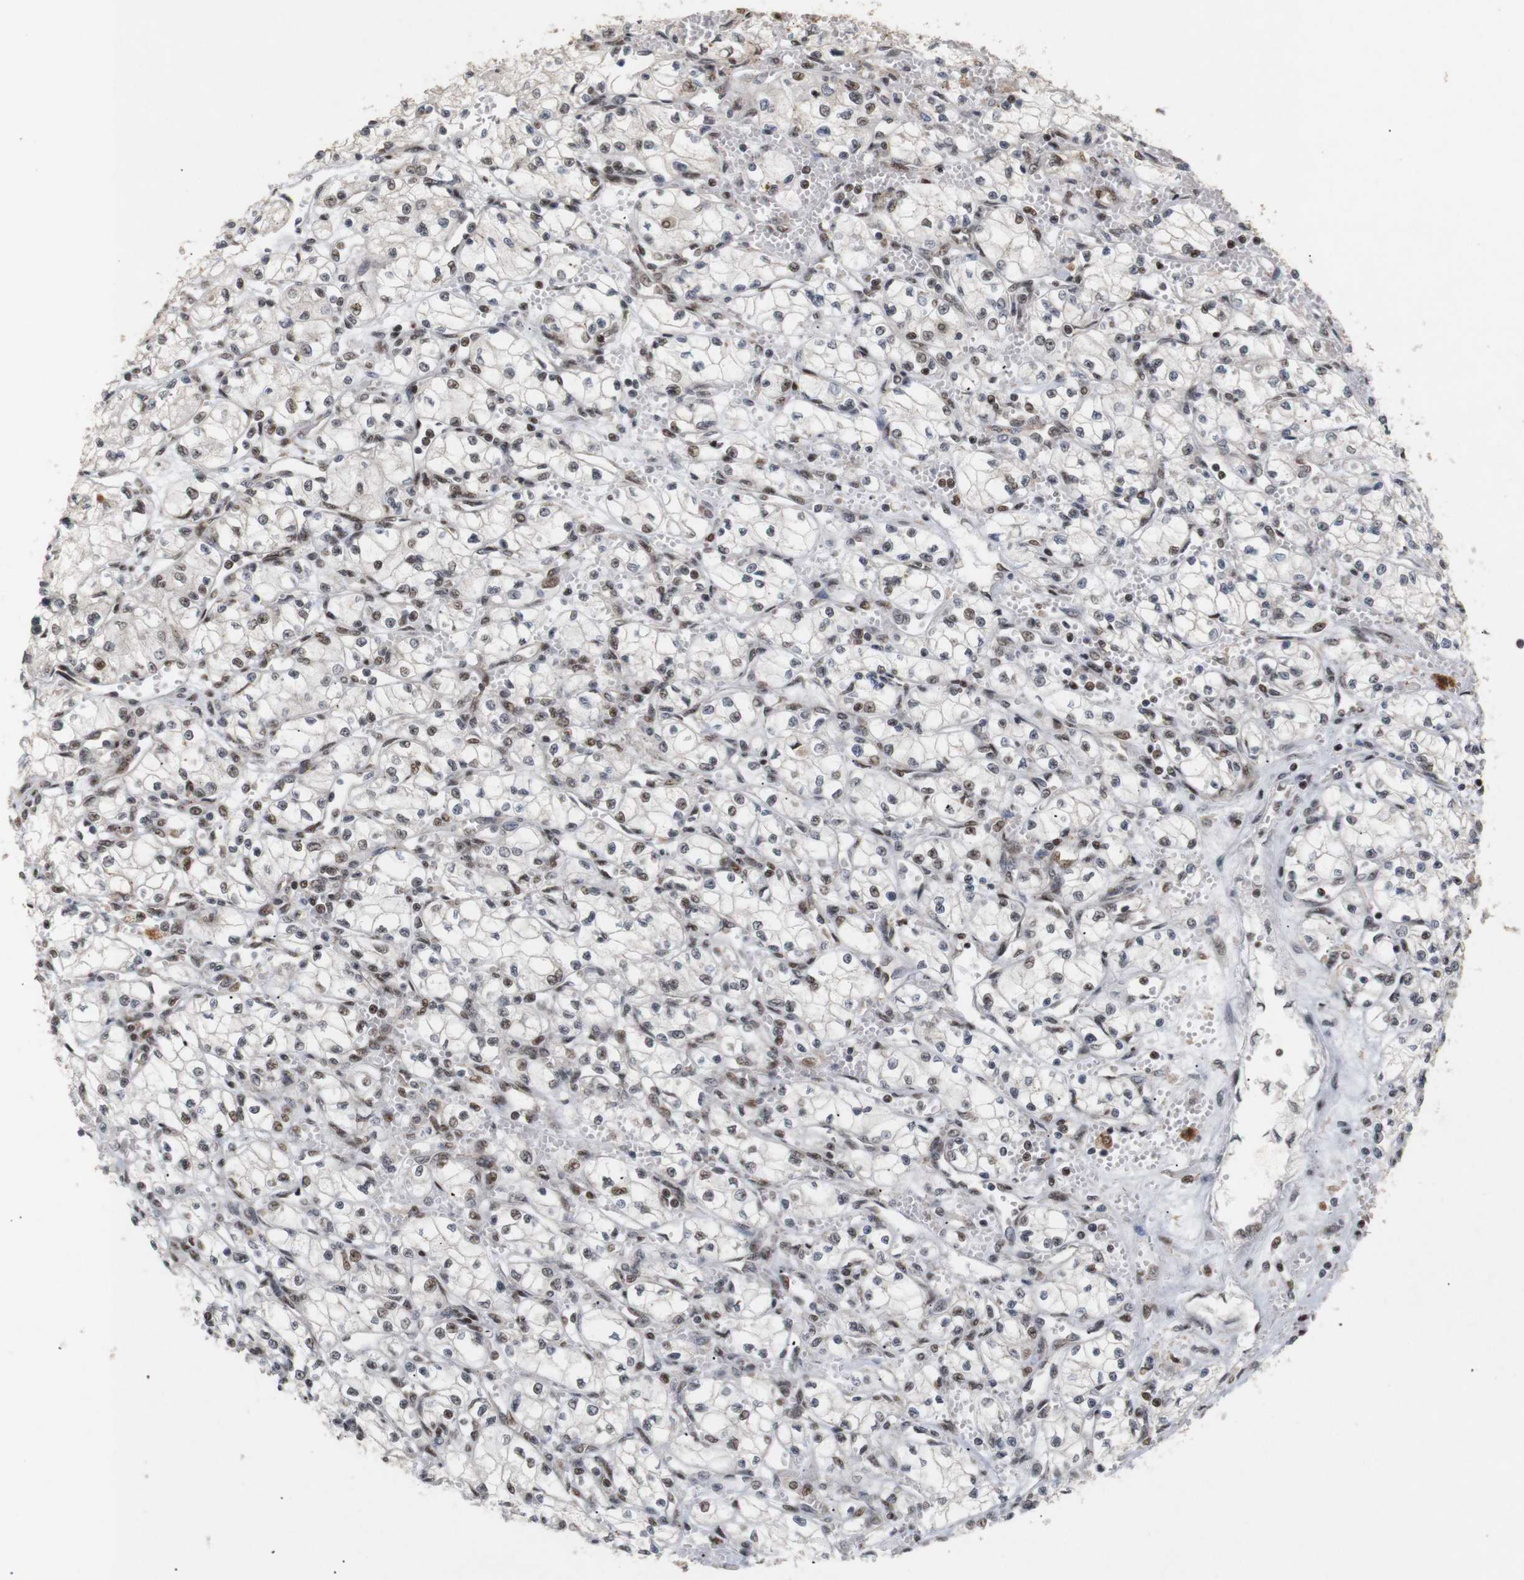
{"staining": {"intensity": "weak", "quantity": "25%-75%", "location": "nuclear"}, "tissue": "renal cancer", "cell_type": "Tumor cells", "image_type": "cancer", "snomed": [{"axis": "morphology", "description": "Normal tissue, NOS"}, {"axis": "morphology", "description": "Adenocarcinoma, NOS"}, {"axis": "topography", "description": "Kidney"}], "caption": "Adenocarcinoma (renal) stained with a protein marker exhibits weak staining in tumor cells.", "gene": "PYM1", "patient": {"sex": "male", "age": 59}}